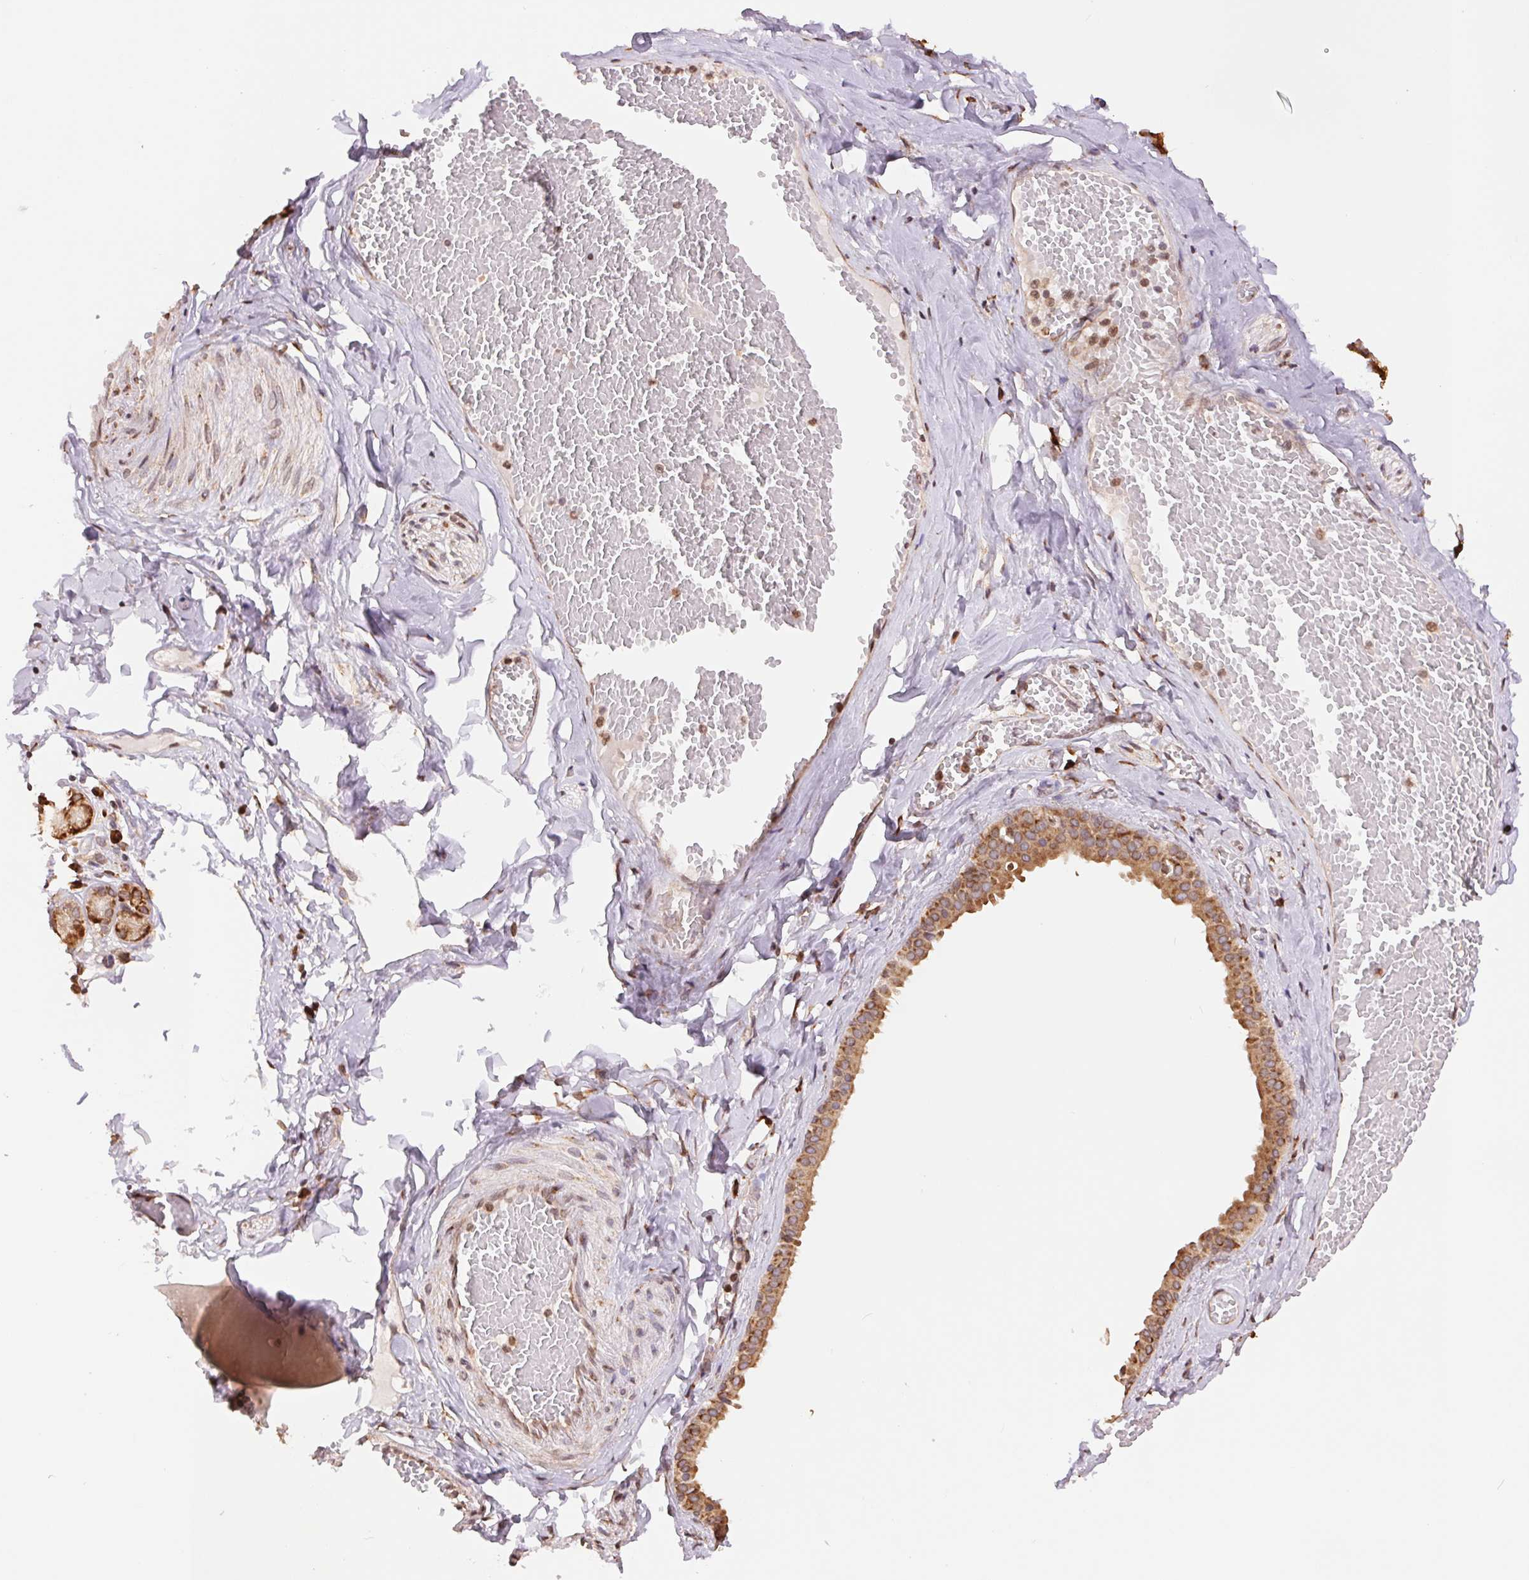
{"staining": {"intensity": "moderate", "quantity": "25%-75%", "location": "cytoplasmic/membranous"}, "tissue": "salivary gland", "cell_type": "Glandular cells", "image_type": "normal", "snomed": [{"axis": "morphology", "description": "Normal tissue, NOS"}, {"axis": "topography", "description": "Salivary gland"}, {"axis": "topography", "description": "Peripheral nerve tissue"}], "caption": "Salivary gland stained with immunohistochemistry demonstrates moderate cytoplasmic/membranous expression in approximately 25%-75% of glandular cells.", "gene": "RPN1", "patient": {"sex": "male", "age": 71}}